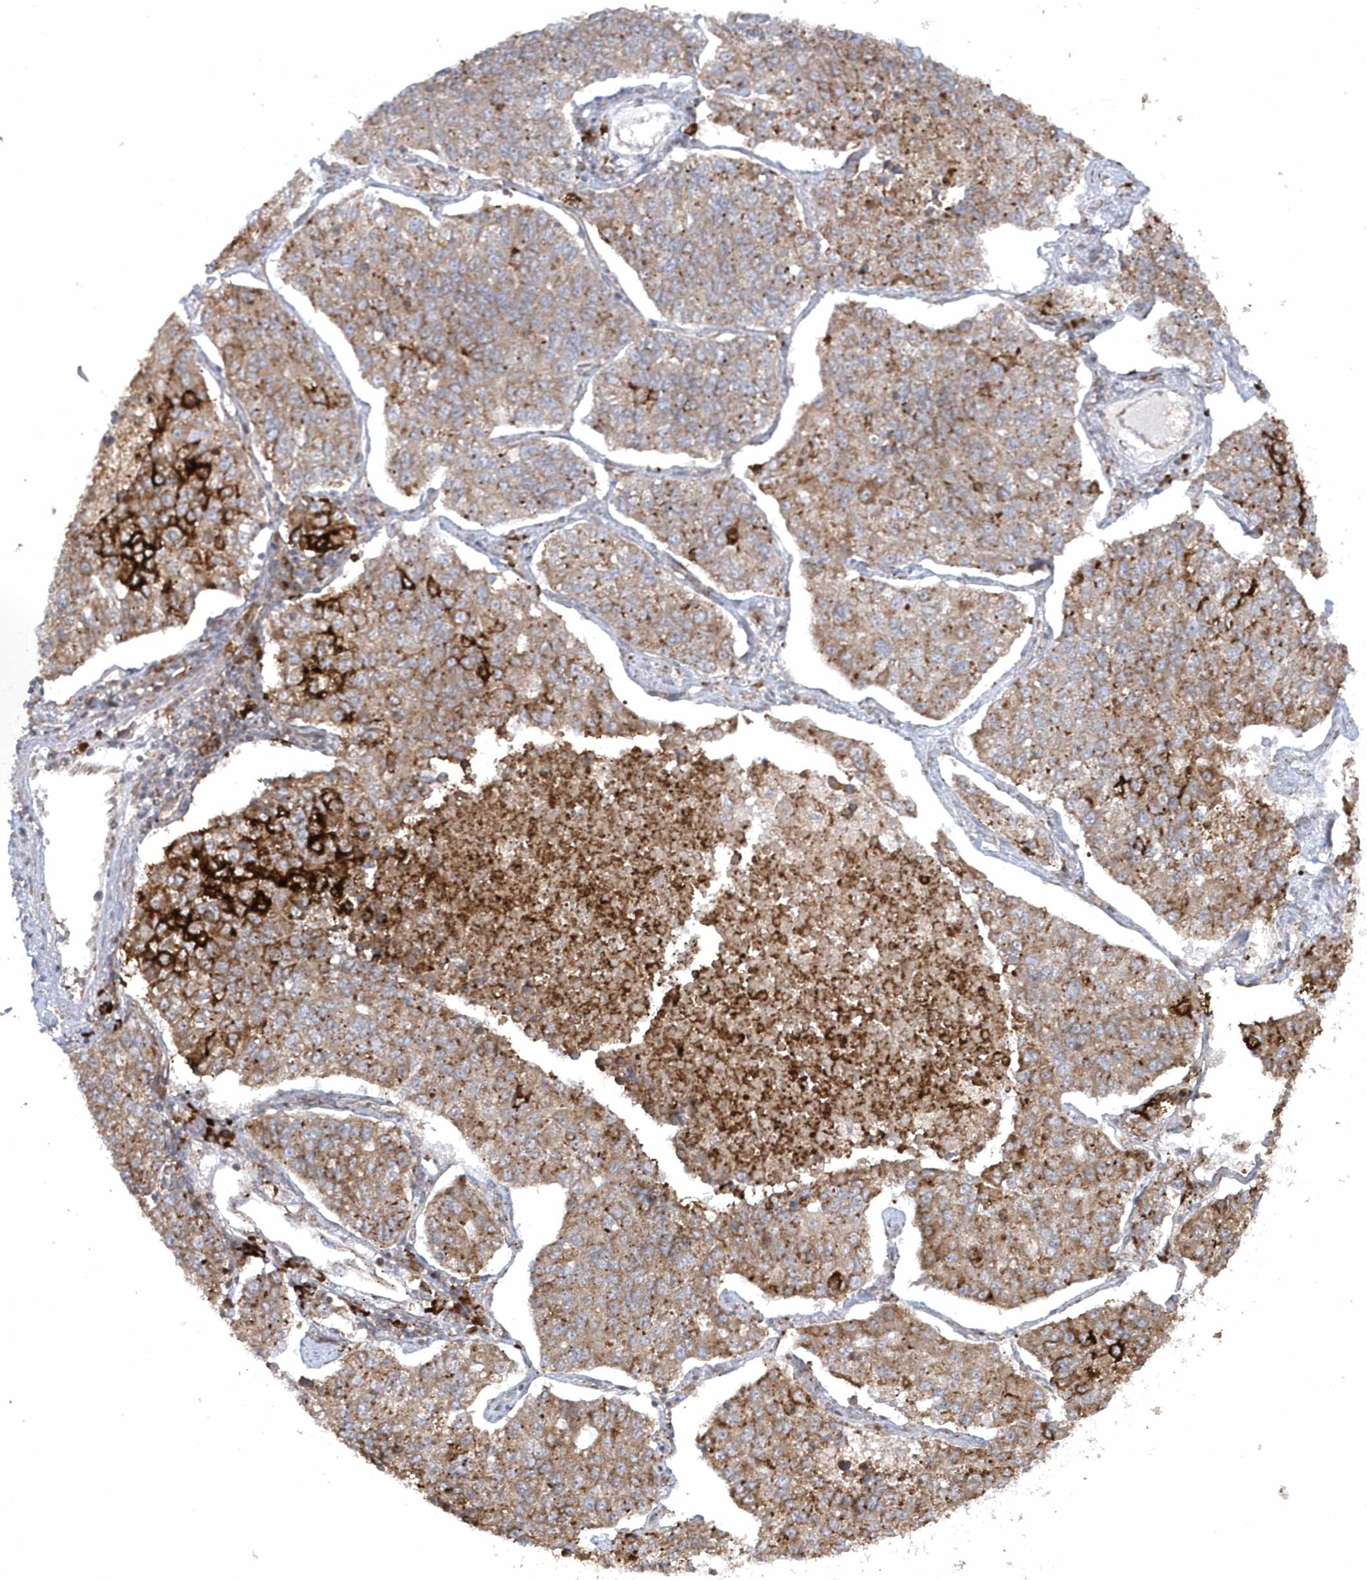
{"staining": {"intensity": "moderate", "quantity": ">75%", "location": "cytoplasmic/membranous"}, "tissue": "lung cancer", "cell_type": "Tumor cells", "image_type": "cancer", "snomed": [{"axis": "morphology", "description": "Adenocarcinoma, NOS"}, {"axis": "topography", "description": "Lung"}], "caption": "A histopathology image showing moderate cytoplasmic/membranous staining in about >75% of tumor cells in lung cancer (adenocarcinoma), as visualized by brown immunohistochemical staining.", "gene": "SH3BP2", "patient": {"sex": "male", "age": 49}}